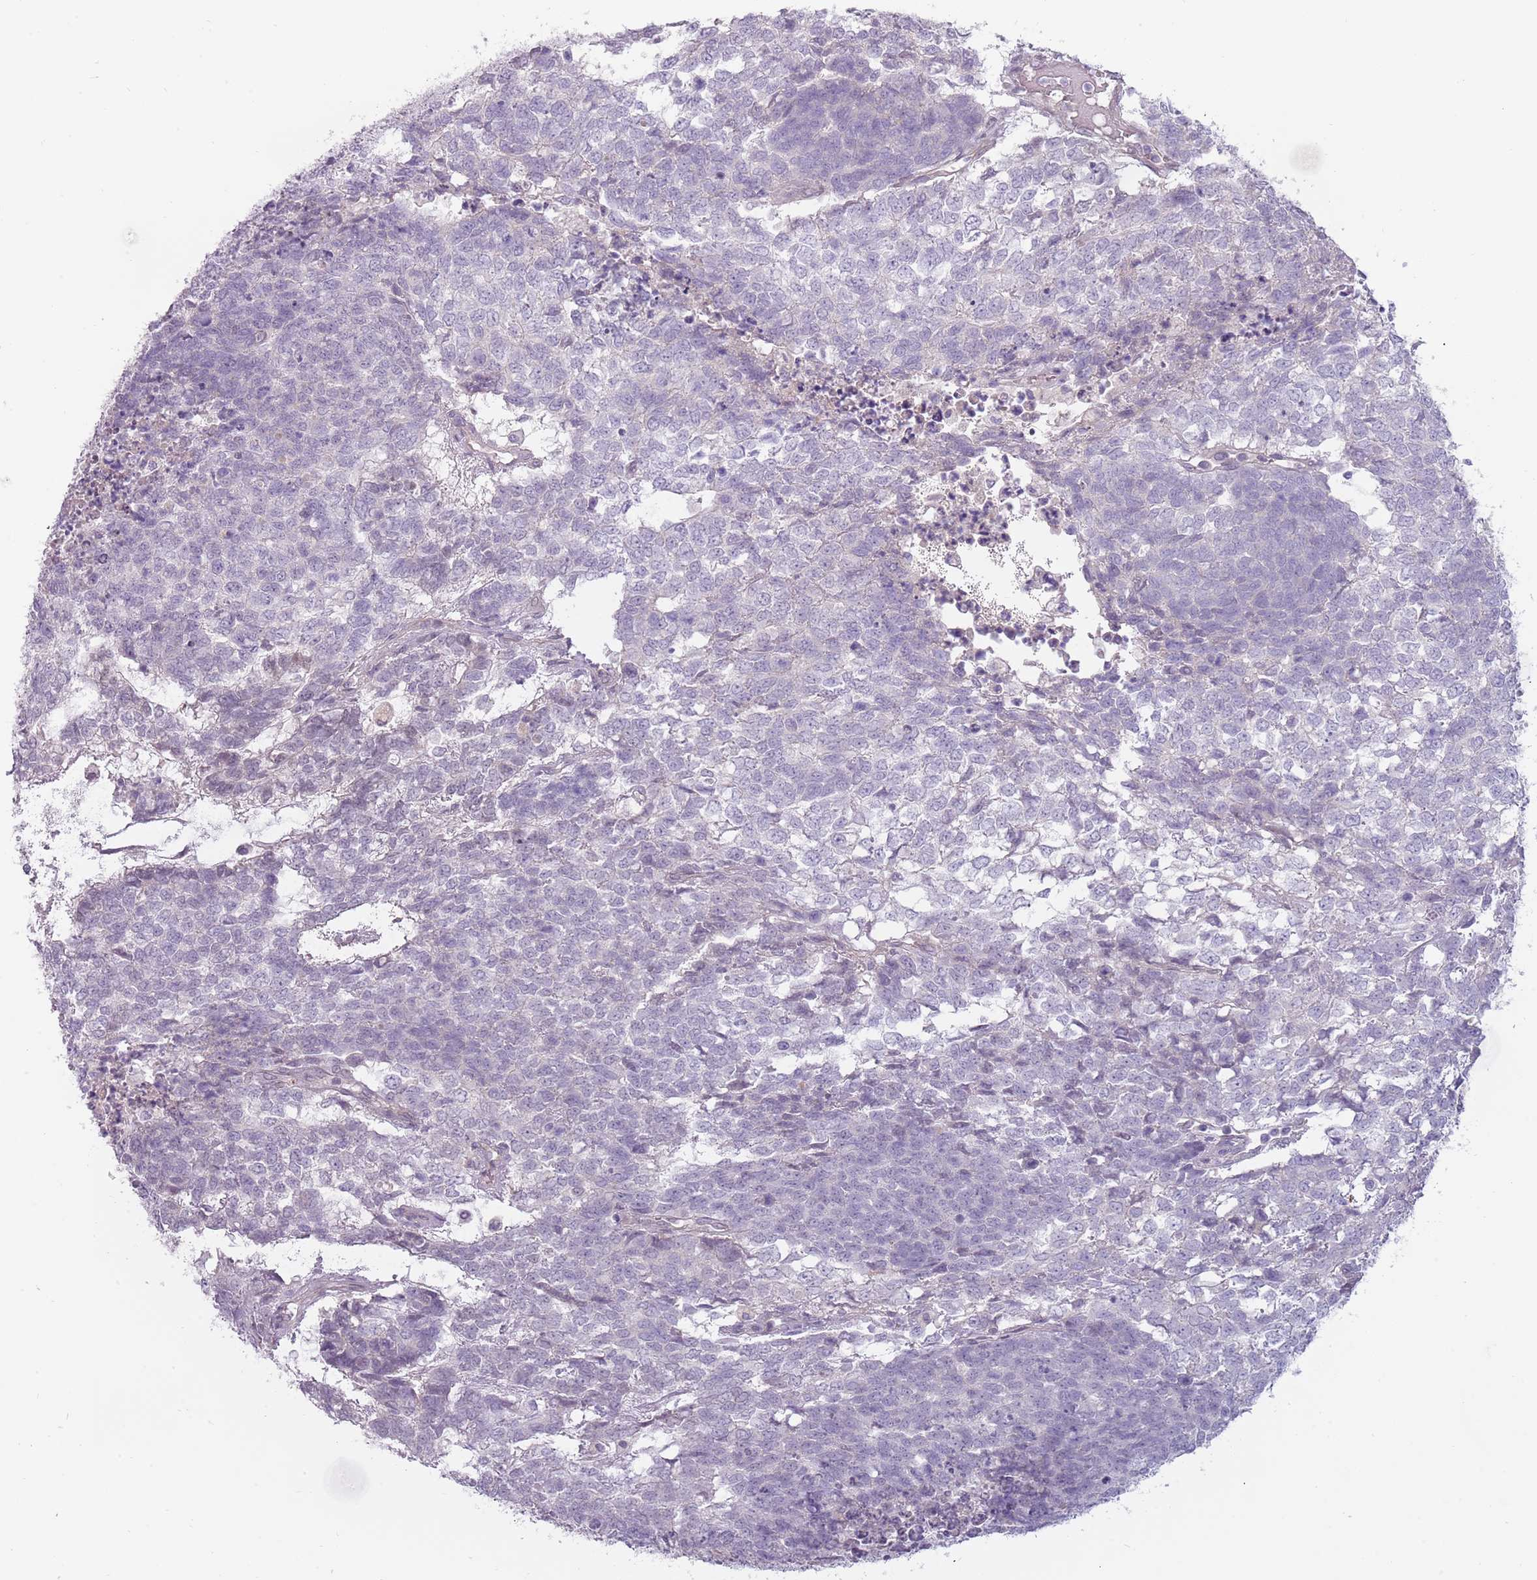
{"staining": {"intensity": "negative", "quantity": "none", "location": "none"}, "tissue": "testis cancer", "cell_type": "Tumor cells", "image_type": "cancer", "snomed": [{"axis": "morphology", "description": "Carcinoma, Embryonal, NOS"}, {"axis": "topography", "description": "Testis"}], "caption": "High power microscopy photomicrograph of an immunohistochemistry (IHC) photomicrograph of testis cancer, revealing no significant staining in tumor cells.", "gene": "RFX2", "patient": {"sex": "male", "age": 23}}